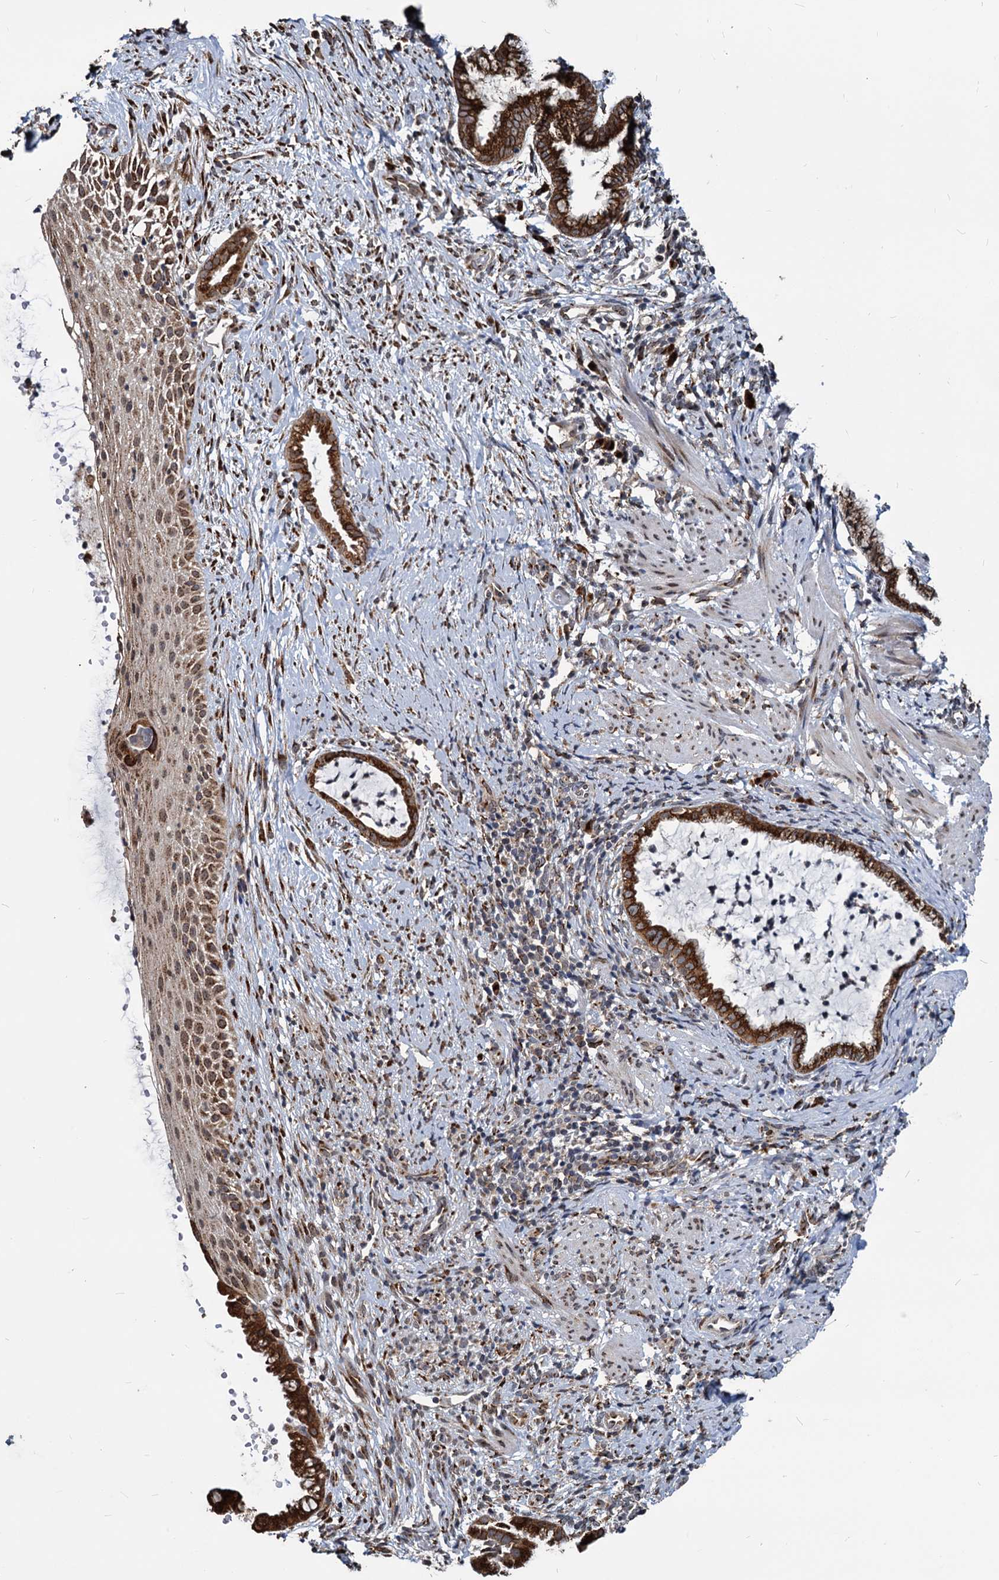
{"staining": {"intensity": "strong", "quantity": ">75%", "location": "cytoplasmic/membranous,nuclear"}, "tissue": "cervix", "cell_type": "Glandular cells", "image_type": "normal", "snomed": [{"axis": "morphology", "description": "Normal tissue, NOS"}, {"axis": "topography", "description": "Cervix"}], "caption": "Immunohistochemical staining of normal human cervix exhibits >75% levels of strong cytoplasmic/membranous,nuclear protein positivity in about >75% of glandular cells.", "gene": "SAAL1", "patient": {"sex": "female", "age": 36}}